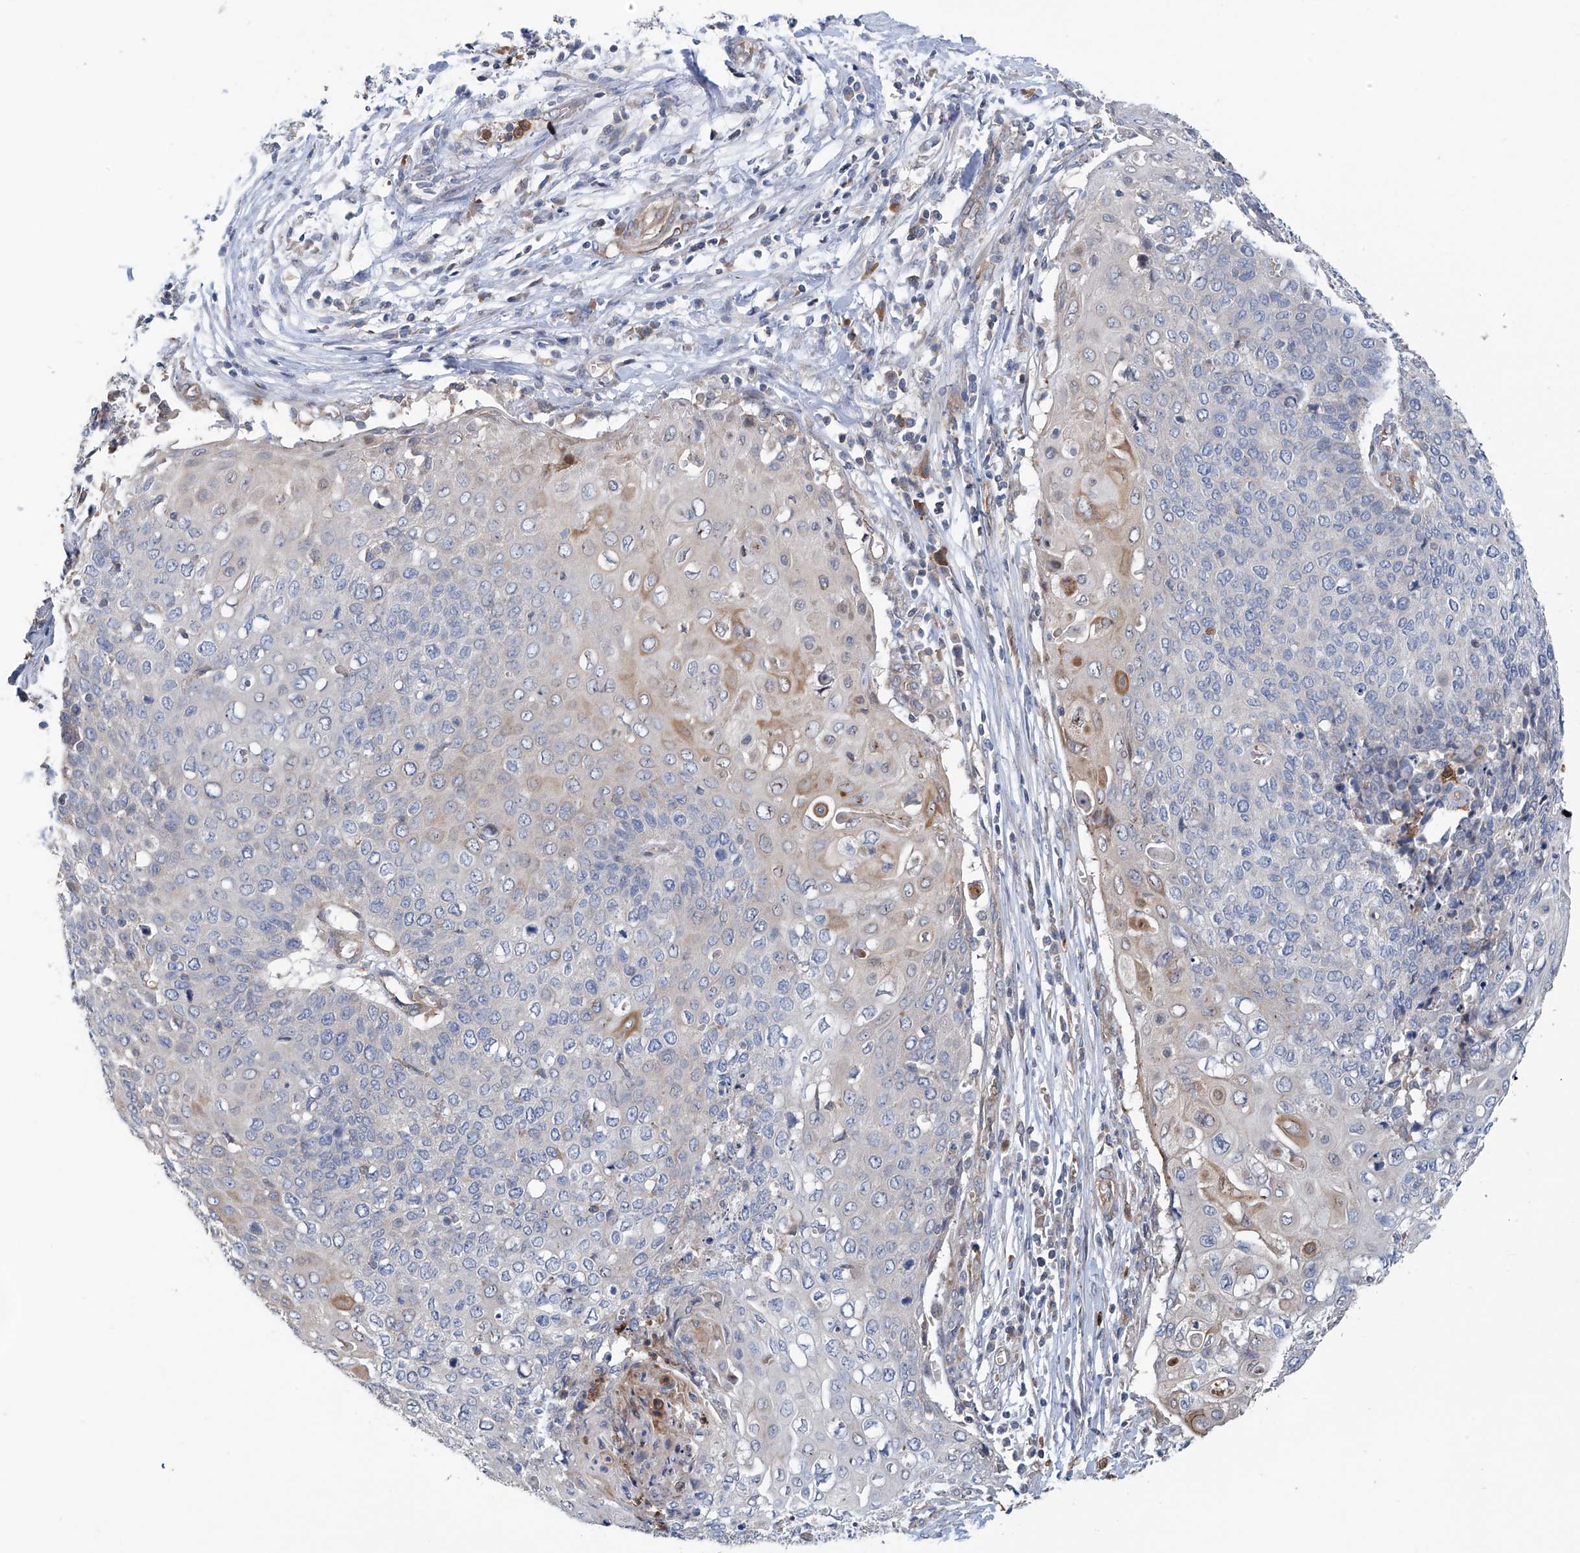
{"staining": {"intensity": "moderate", "quantity": "<25%", "location": "cytoplasmic/membranous"}, "tissue": "cervical cancer", "cell_type": "Tumor cells", "image_type": "cancer", "snomed": [{"axis": "morphology", "description": "Squamous cell carcinoma, NOS"}, {"axis": "topography", "description": "Cervix"}], "caption": "The immunohistochemical stain shows moderate cytoplasmic/membranous positivity in tumor cells of cervical cancer (squamous cell carcinoma) tissue.", "gene": "EIF2D", "patient": {"sex": "female", "age": 39}}